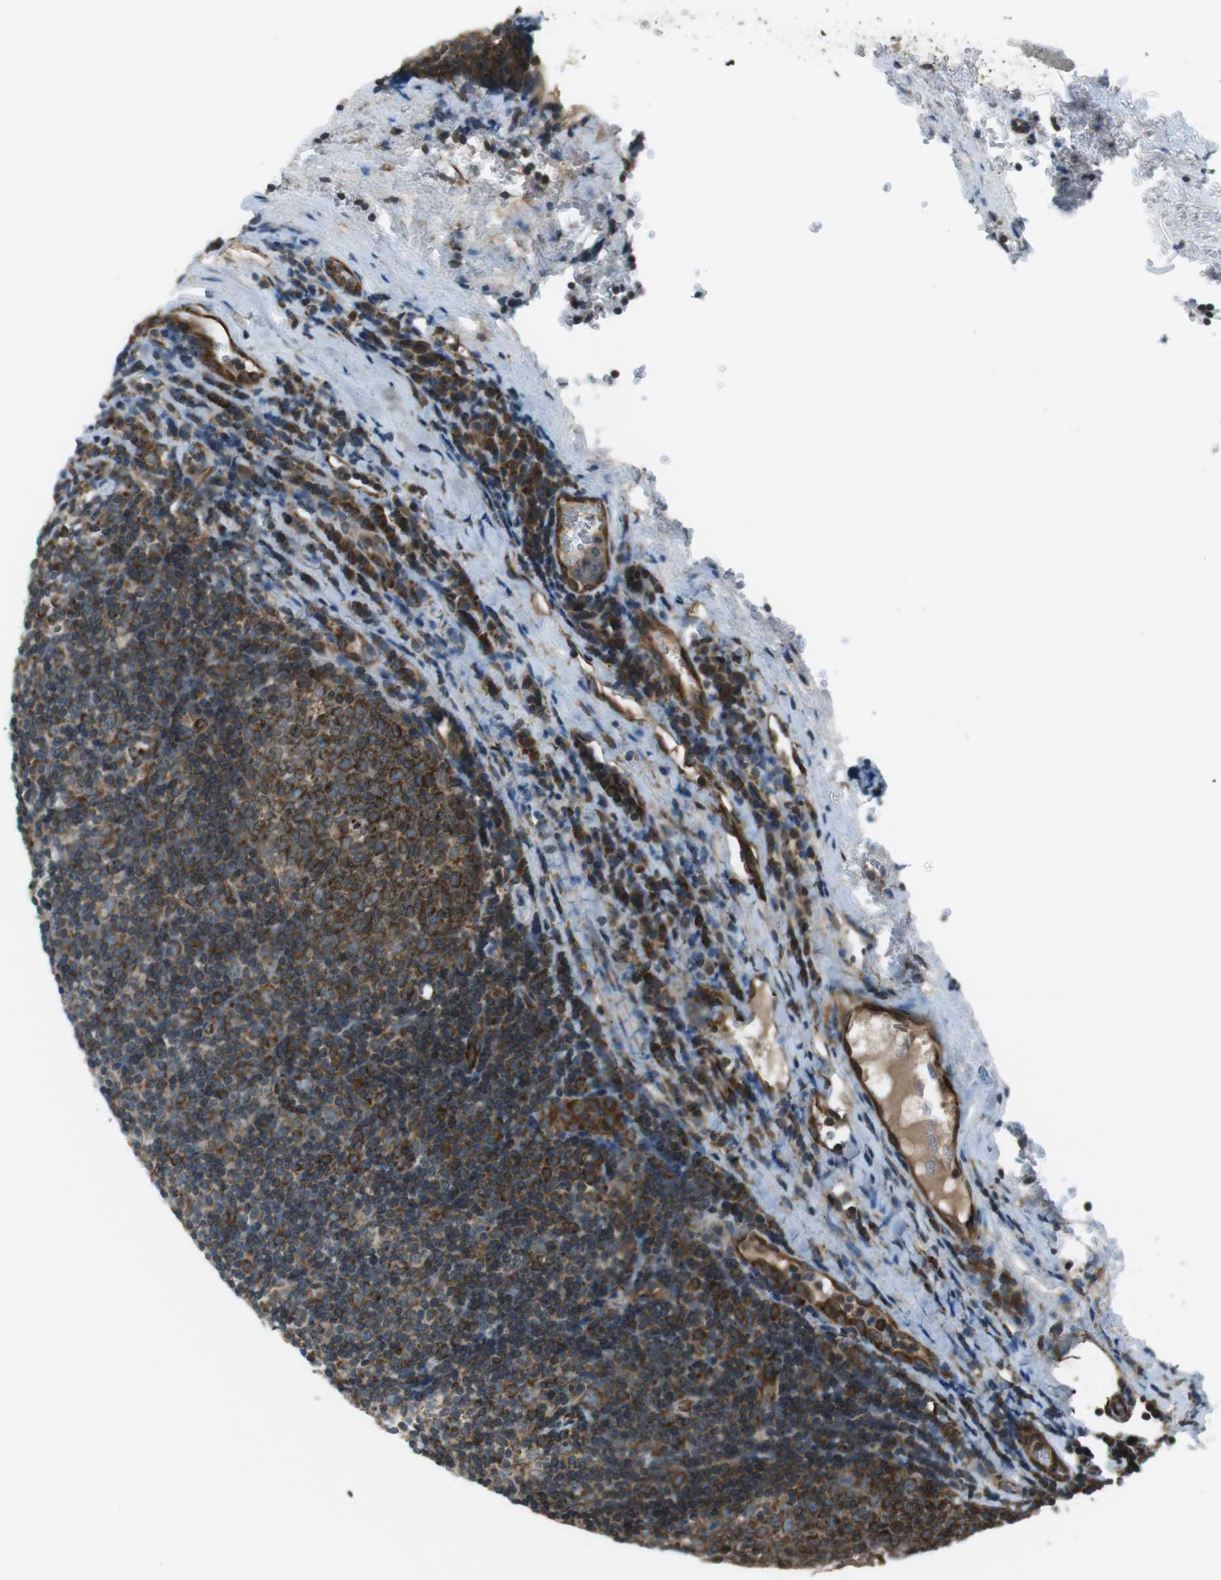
{"staining": {"intensity": "strong", "quantity": "25%-75%", "location": "cytoplasmic/membranous"}, "tissue": "oral mucosa", "cell_type": "Squamous epithelial cells", "image_type": "normal", "snomed": [{"axis": "morphology", "description": "Normal tissue, NOS"}, {"axis": "topography", "description": "Oral tissue"}], "caption": "This micrograph reveals immunohistochemistry staining of normal human oral mucosa, with high strong cytoplasmic/membranous staining in about 25%-75% of squamous epithelial cells.", "gene": "KTN1", "patient": {"sex": "male", "age": 20}}